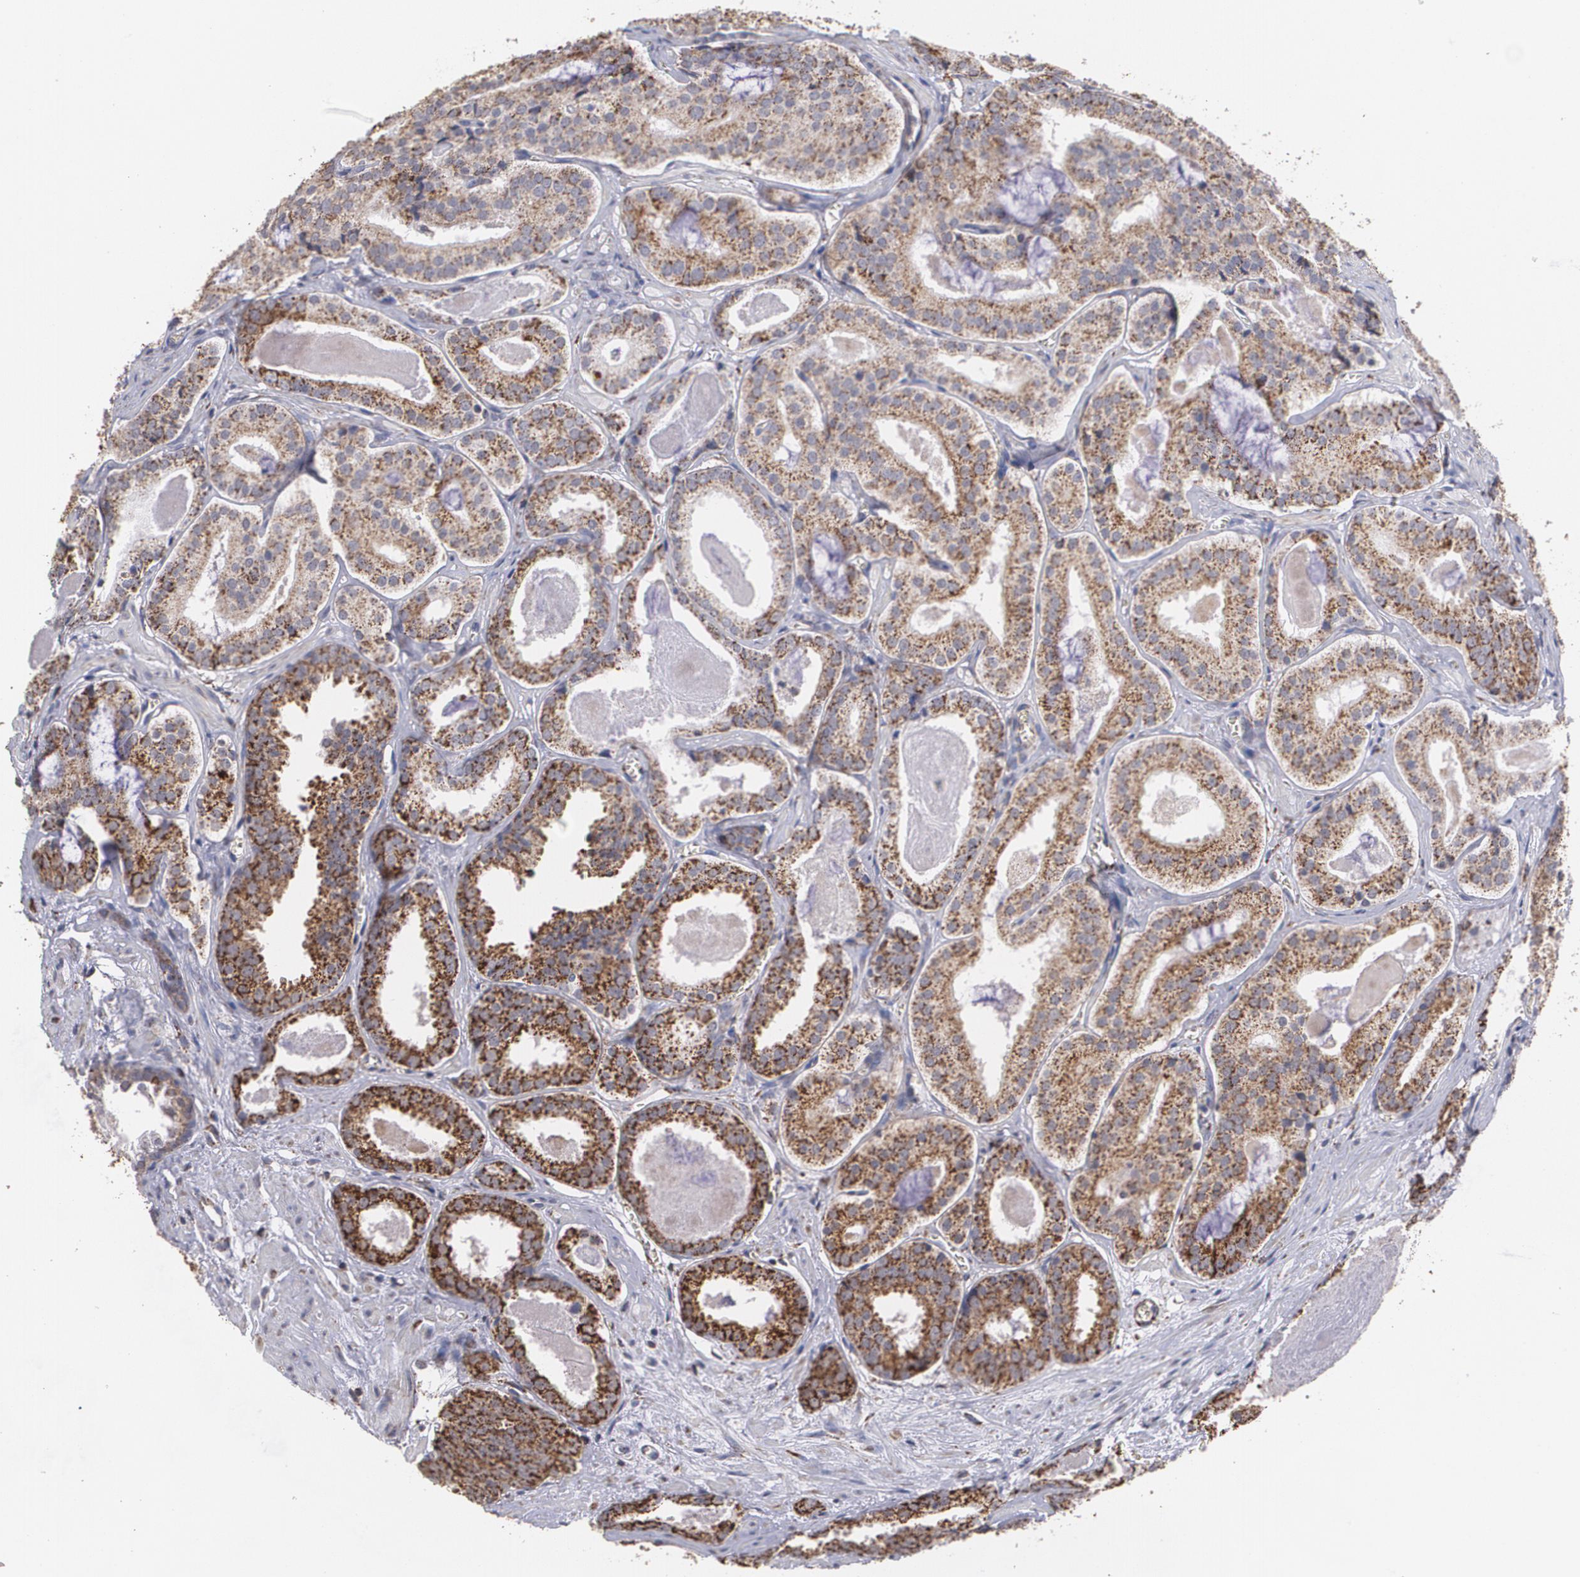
{"staining": {"intensity": "moderate", "quantity": ">75%", "location": "cytoplasmic/membranous"}, "tissue": "prostate cancer", "cell_type": "Tumor cells", "image_type": "cancer", "snomed": [{"axis": "morphology", "description": "Adenocarcinoma, Medium grade"}, {"axis": "topography", "description": "Prostate"}], "caption": "High-power microscopy captured an immunohistochemistry (IHC) histopathology image of prostate cancer, revealing moderate cytoplasmic/membranous positivity in approximately >75% of tumor cells.", "gene": "HSPD1", "patient": {"sex": "male", "age": 64}}